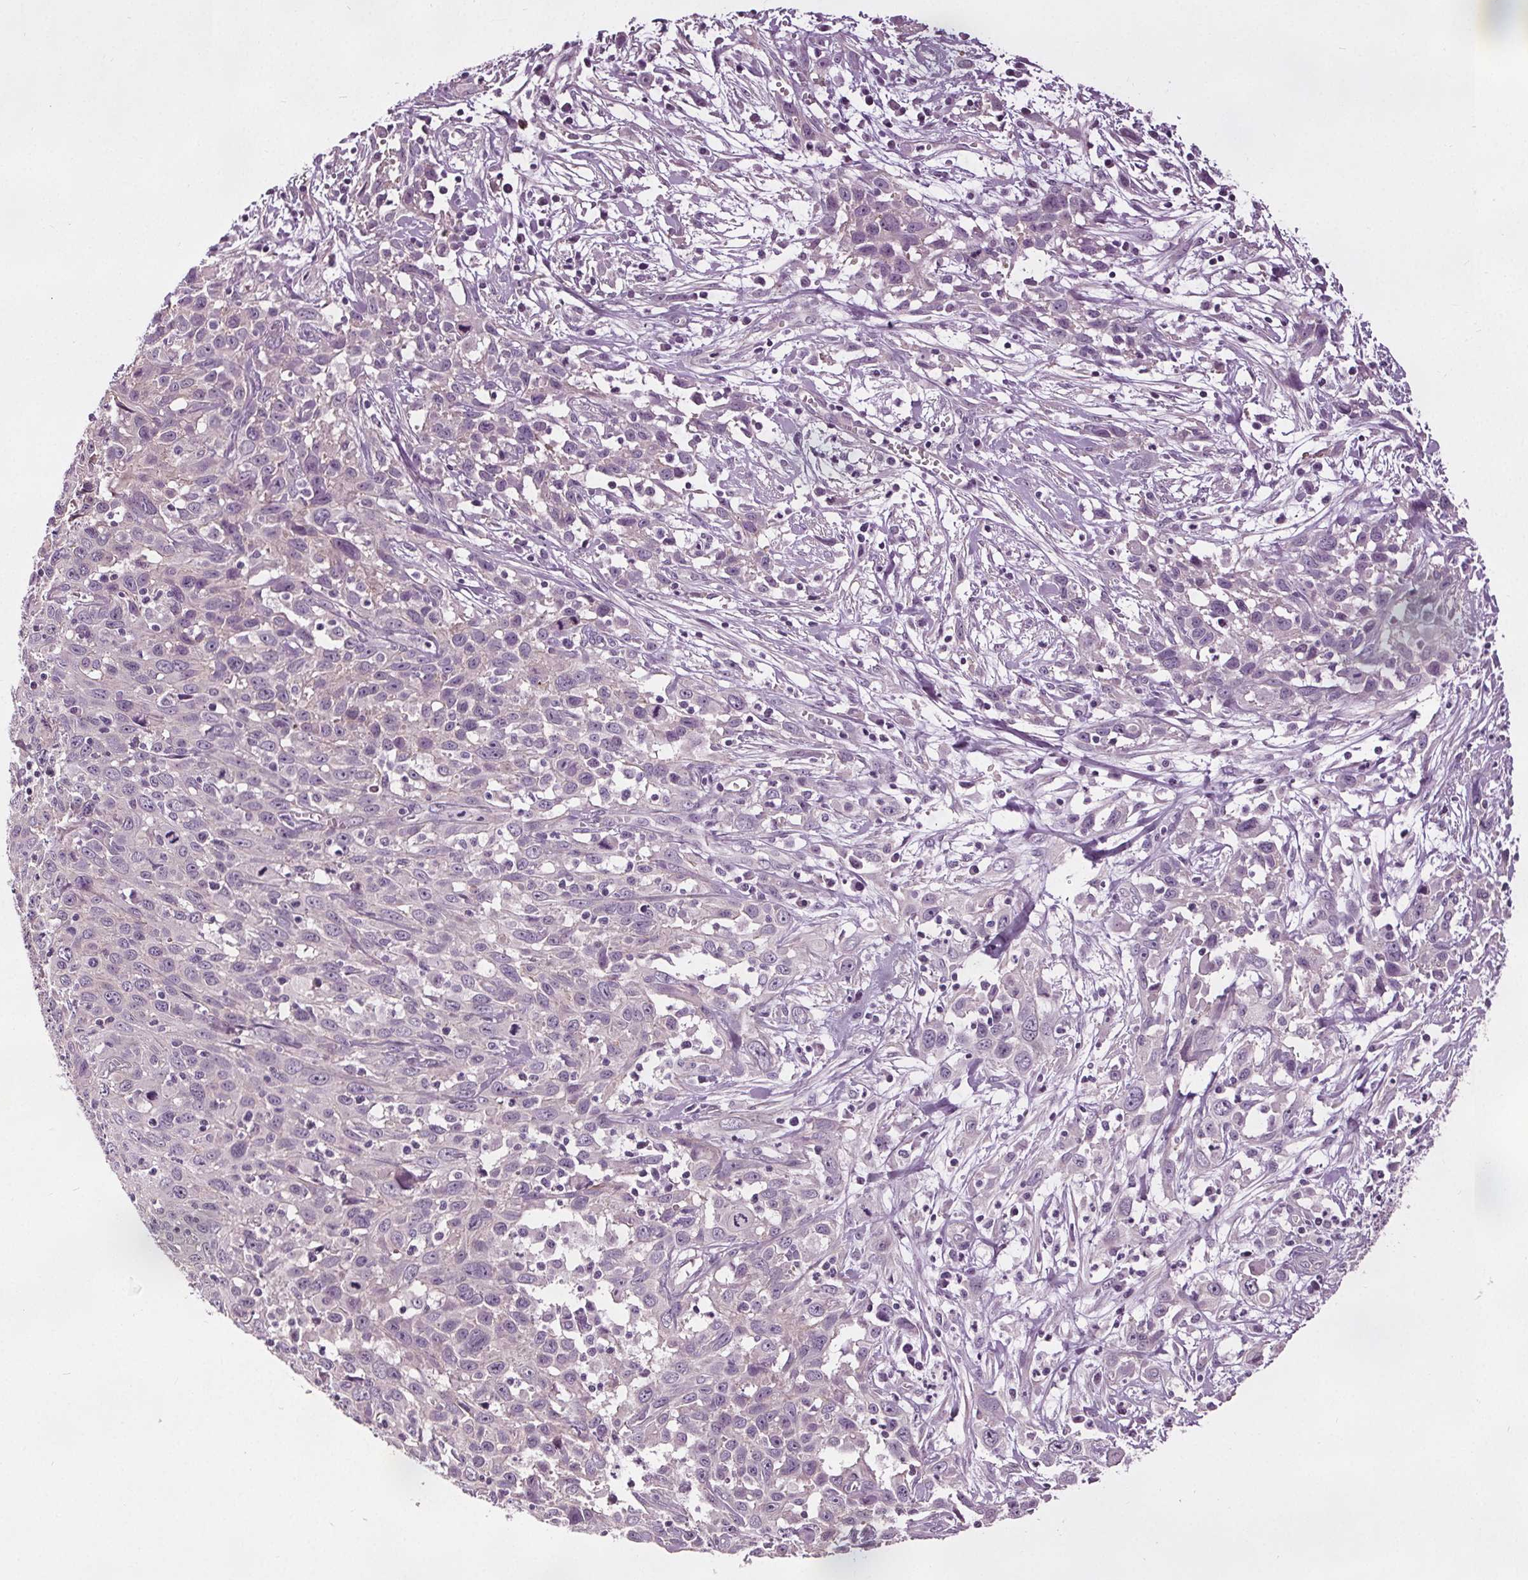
{"staining": {"intensity": "negative", "quantity": "none", "location": "none"}, "tissue": "cervical cancer", "cell_type": "Tumor cells", "image_type": "cancer", "snomed": [{"axis": "morphology", "description": "Squamous cell carcinoma, NOS"}, {"axis": "topography", "description": "Cervix"}], "caption": "Histopathology image shows no significant protein staining in tumor cells of cervical squamous cell carcinoma. Brightfield microscopy of IHC stained with DAB (3,3'-diaminobenzidine) (brown) and hematoxylin (blue), captured at high magnification.", "gene": "RASA1", "patient": {"sex": "female", "age": 38}}